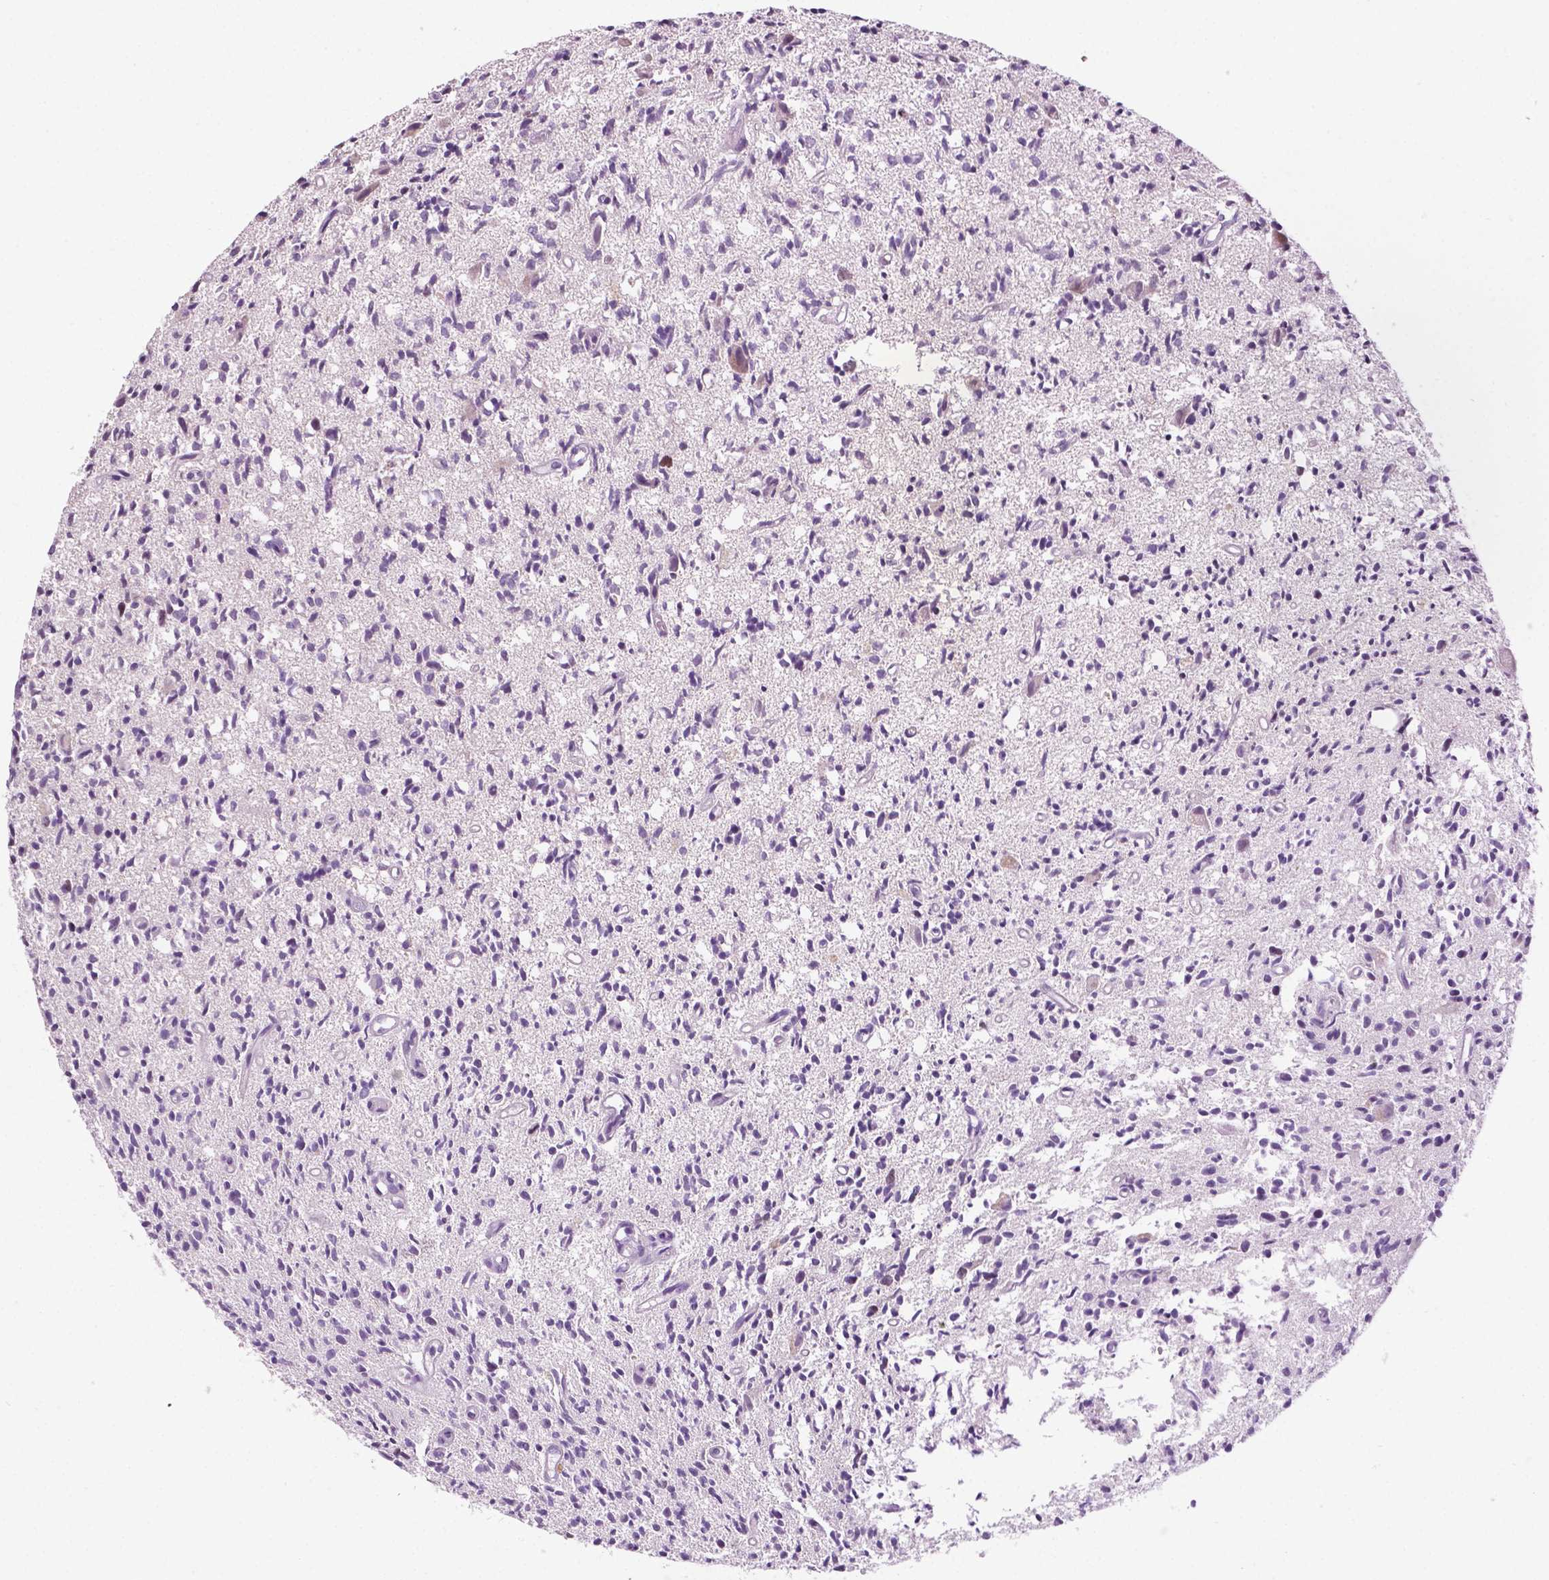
{"staining": {"intensity": "negative", "quantity": "none", "location": "none"}, "tissue": "glioma", "cell_type": "Tumor cells", "image_type": "cancer", "snomed": [{"axis": "morphology", "description": "Glioma, malignant, Low grade"}, {"axis": "topography", "description": "Brain"}], "caption": "Glioma stained for a protein using IHC displays no staining tumor cells.", "gene": "DENND4A", "patient": {"sex": "male", "age": 64}}